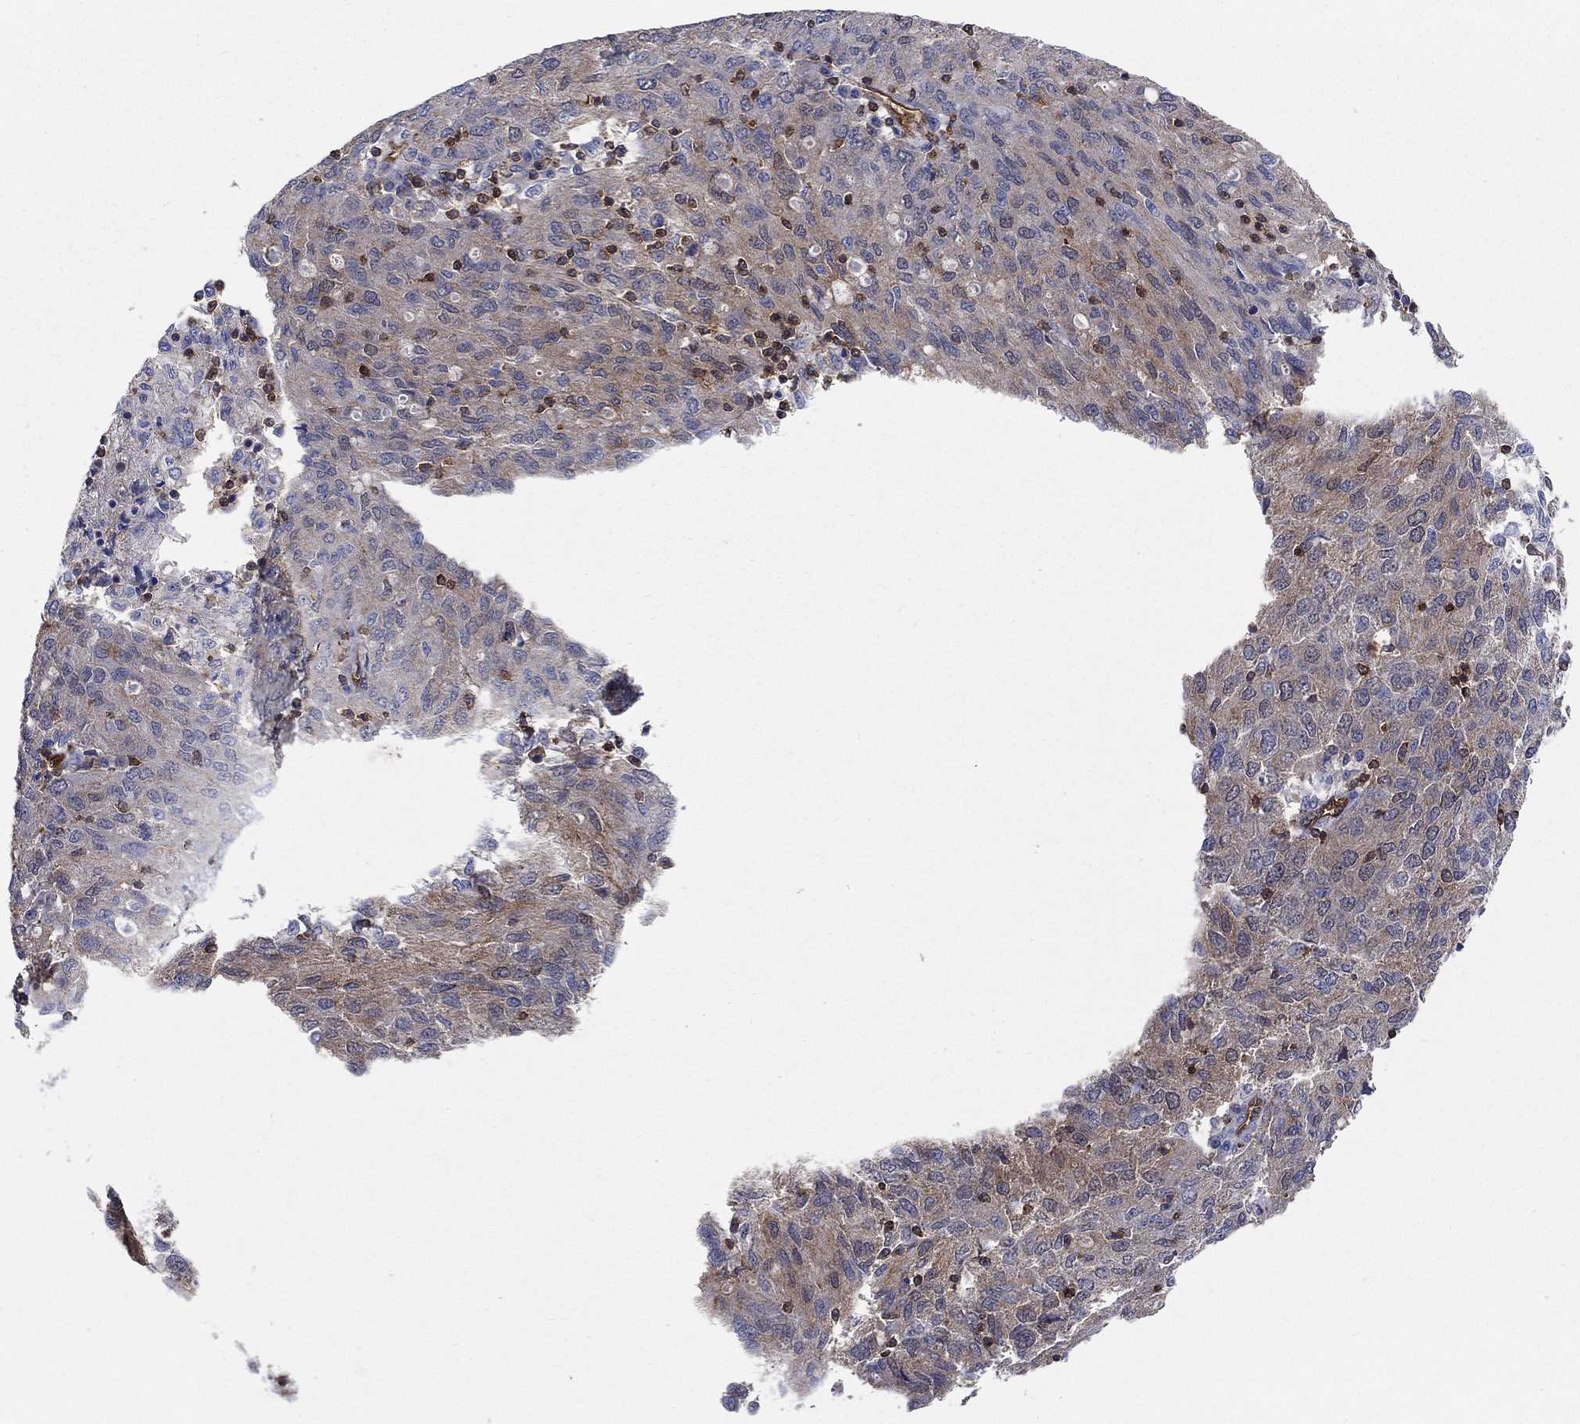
{"staining": {"intensity": "weak", "quantity": "25%-75%", "location": "cytoplasmic/membranous"}, "tissue": "ovarian cancer", "cell_type": "Tumor cells", "image_type": "cancer", "snomed": [{"axis": "morphology", "description": "Carcinoma, endometroid"}, {"axis": "topography", "description": "Ovary"}], "caption": "Protein staining by IHC shows weak cytoplasmic/membranous positivity in about 25%-75% of tumor cells in ovarian cancer. (DAB IHC, brown staining for protein, blue staining for nuclei).", "gene": "AGFG2", "patient": {"sex": "female", "age": 50}}